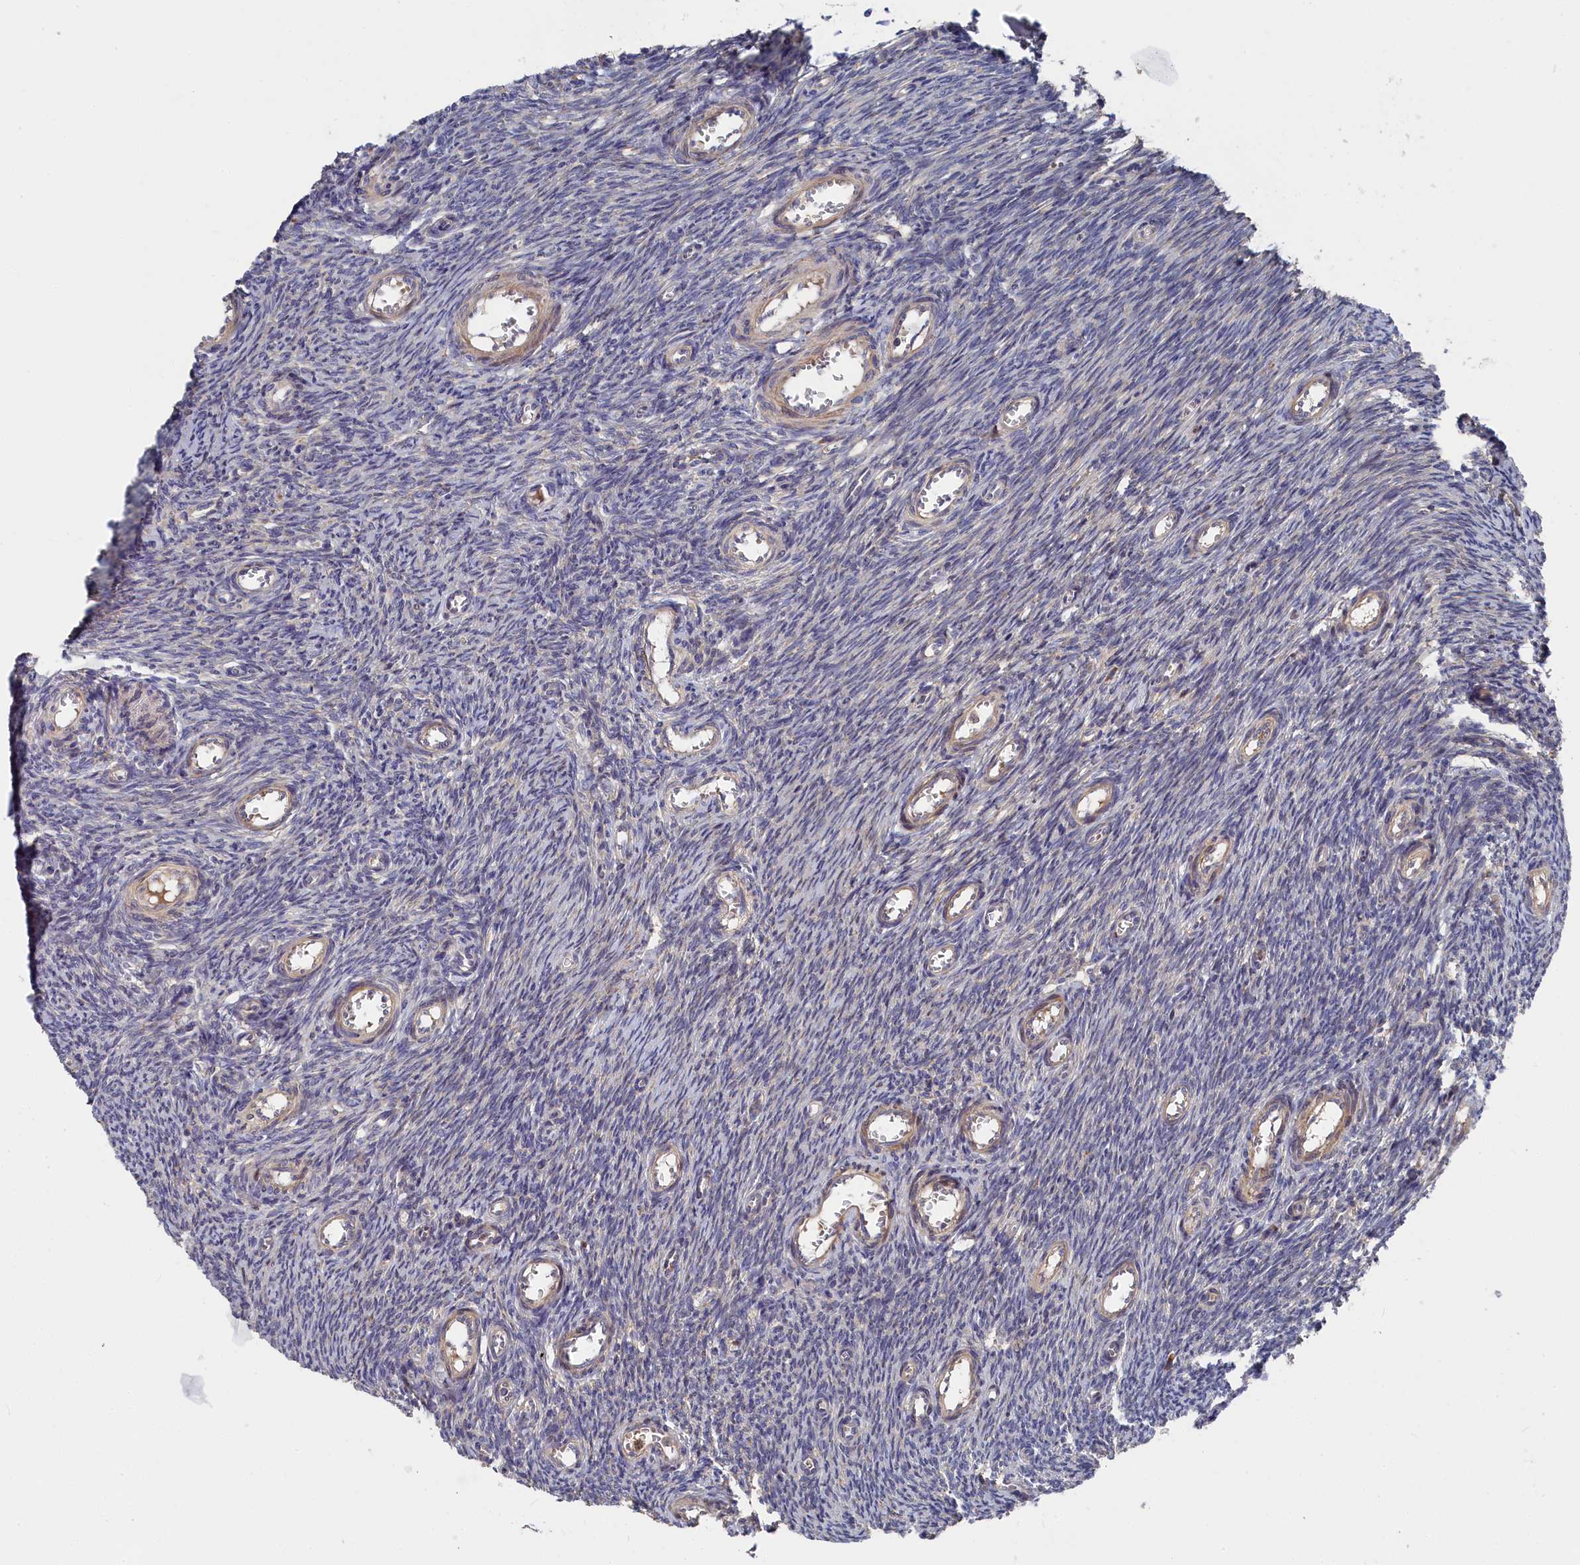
{"staining": {"intensity": "negative", "quantity": "none", "location": "none"}, "tissue": "ovary", "cell_type": "Ovarian stroma cells", "image_type": "normal", "snomed": [{"axis": "morphology", "description": "Normal tissue, NOS"}, {"axis": "topography", "description": "Ovary"}], "caption": "Ovarian stroma cells show no significant positivity in unremarkable ovary. (DAB IHC with hematoxylin counter stain).", "gene": "CYB5D2", "patient": {"sex": "female", "age": 44}}